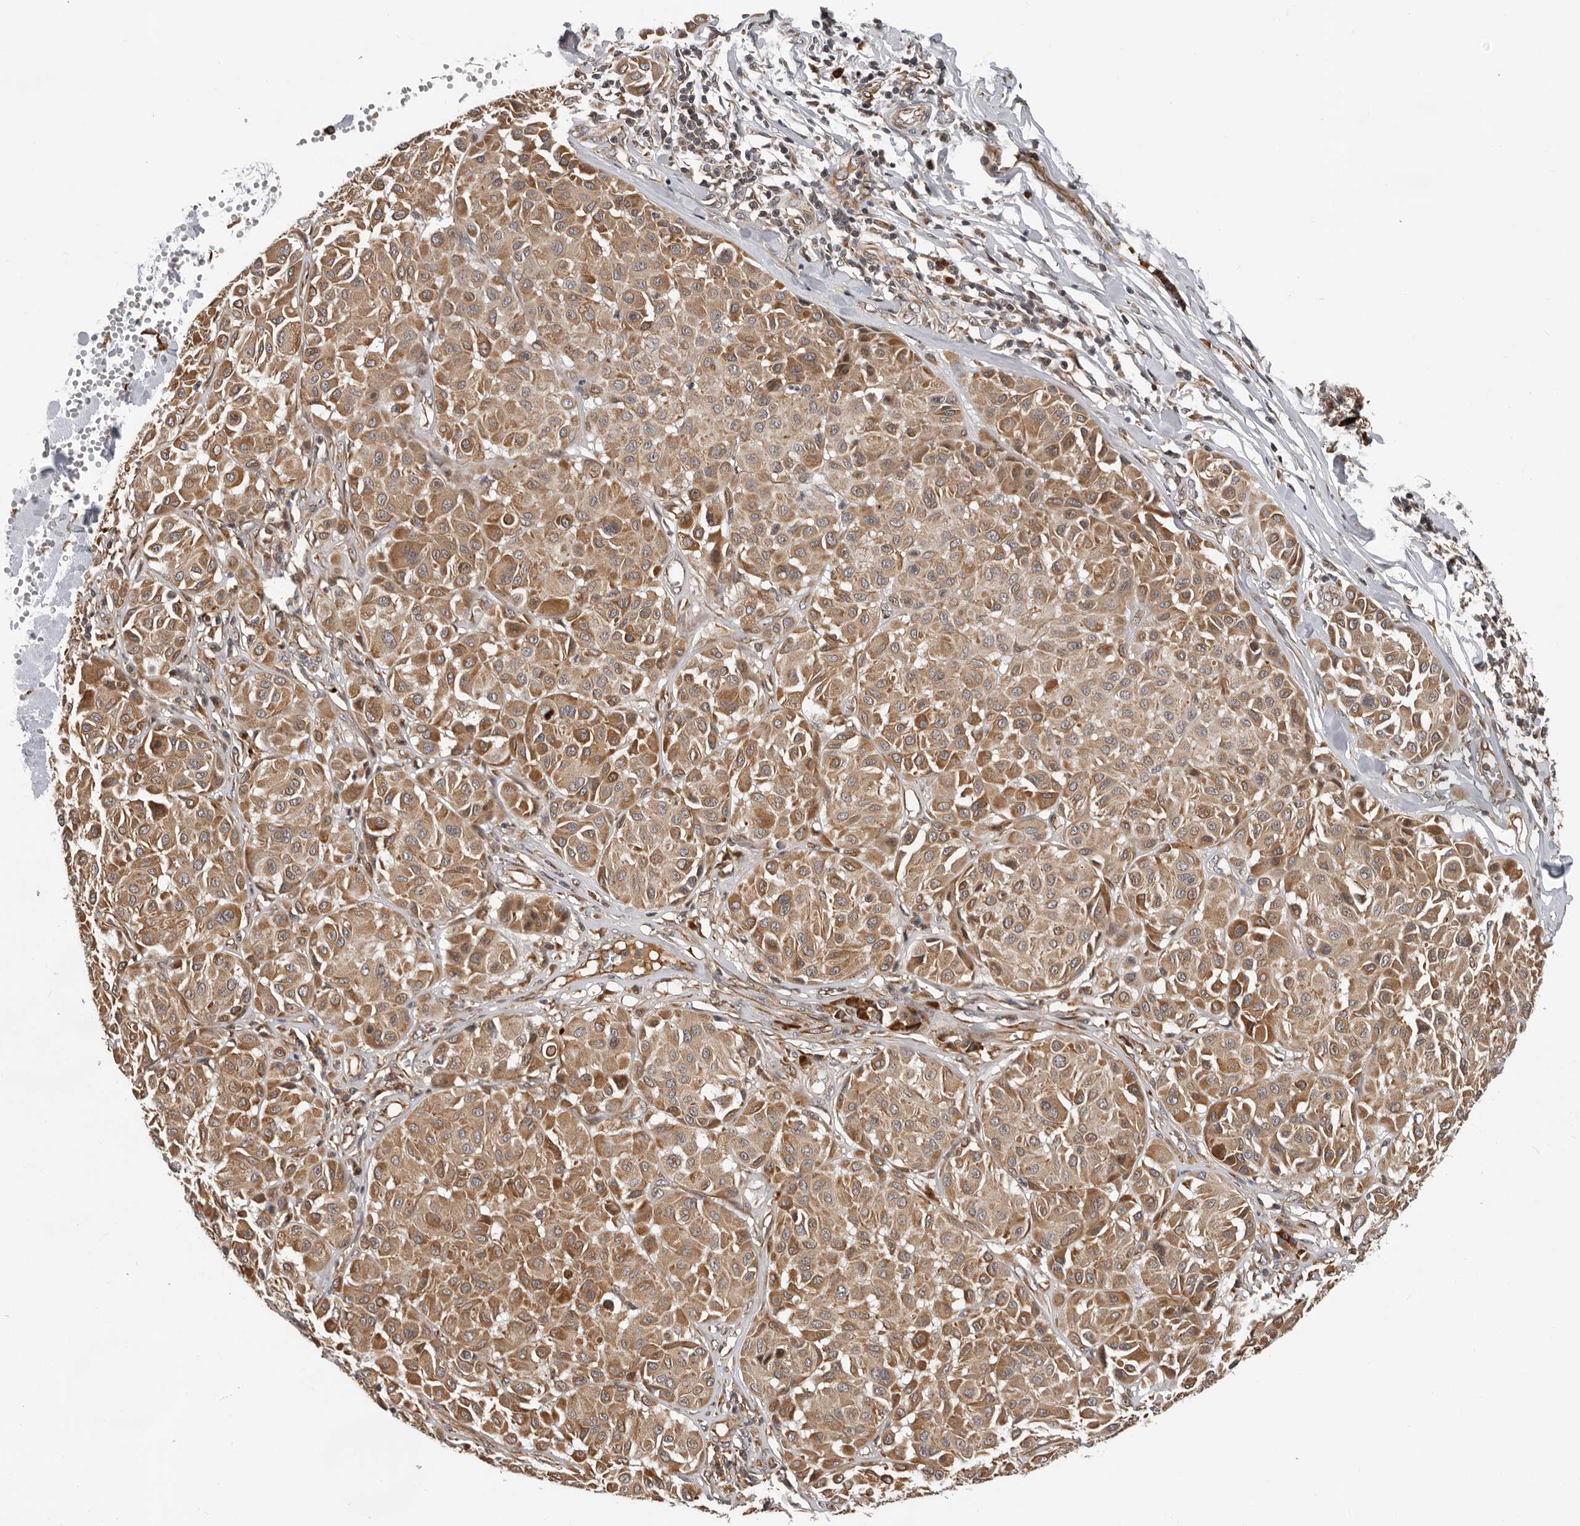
{"staining": {"intensity": "moderate", "quantity": ">75%", "location": "cytoplasmic/membranous"}, "tissue": "melanoma", "cell_type": "Tumor cells", "image_type": "cancer", "snomed": [{"axis": "morphology", "description": "Malignant melanoma, Metastatic site"}, {"axis": "topography", "description": "Soft tissue"}], "caption": "Immunohistochemical staining of malignant melanoma (metastatic site) exhibits moderate cytoplasmic/membranous protein staining in approximately >75% of tumor cells. The staining is performed using DAB (3,3'-diaminobenzidine) brown chromogen to label protein expression. The nuclei are counter-stained blue using hematoxylin.", "gene": "RNF157", "patient": {"sex": "male", "age": 41}}